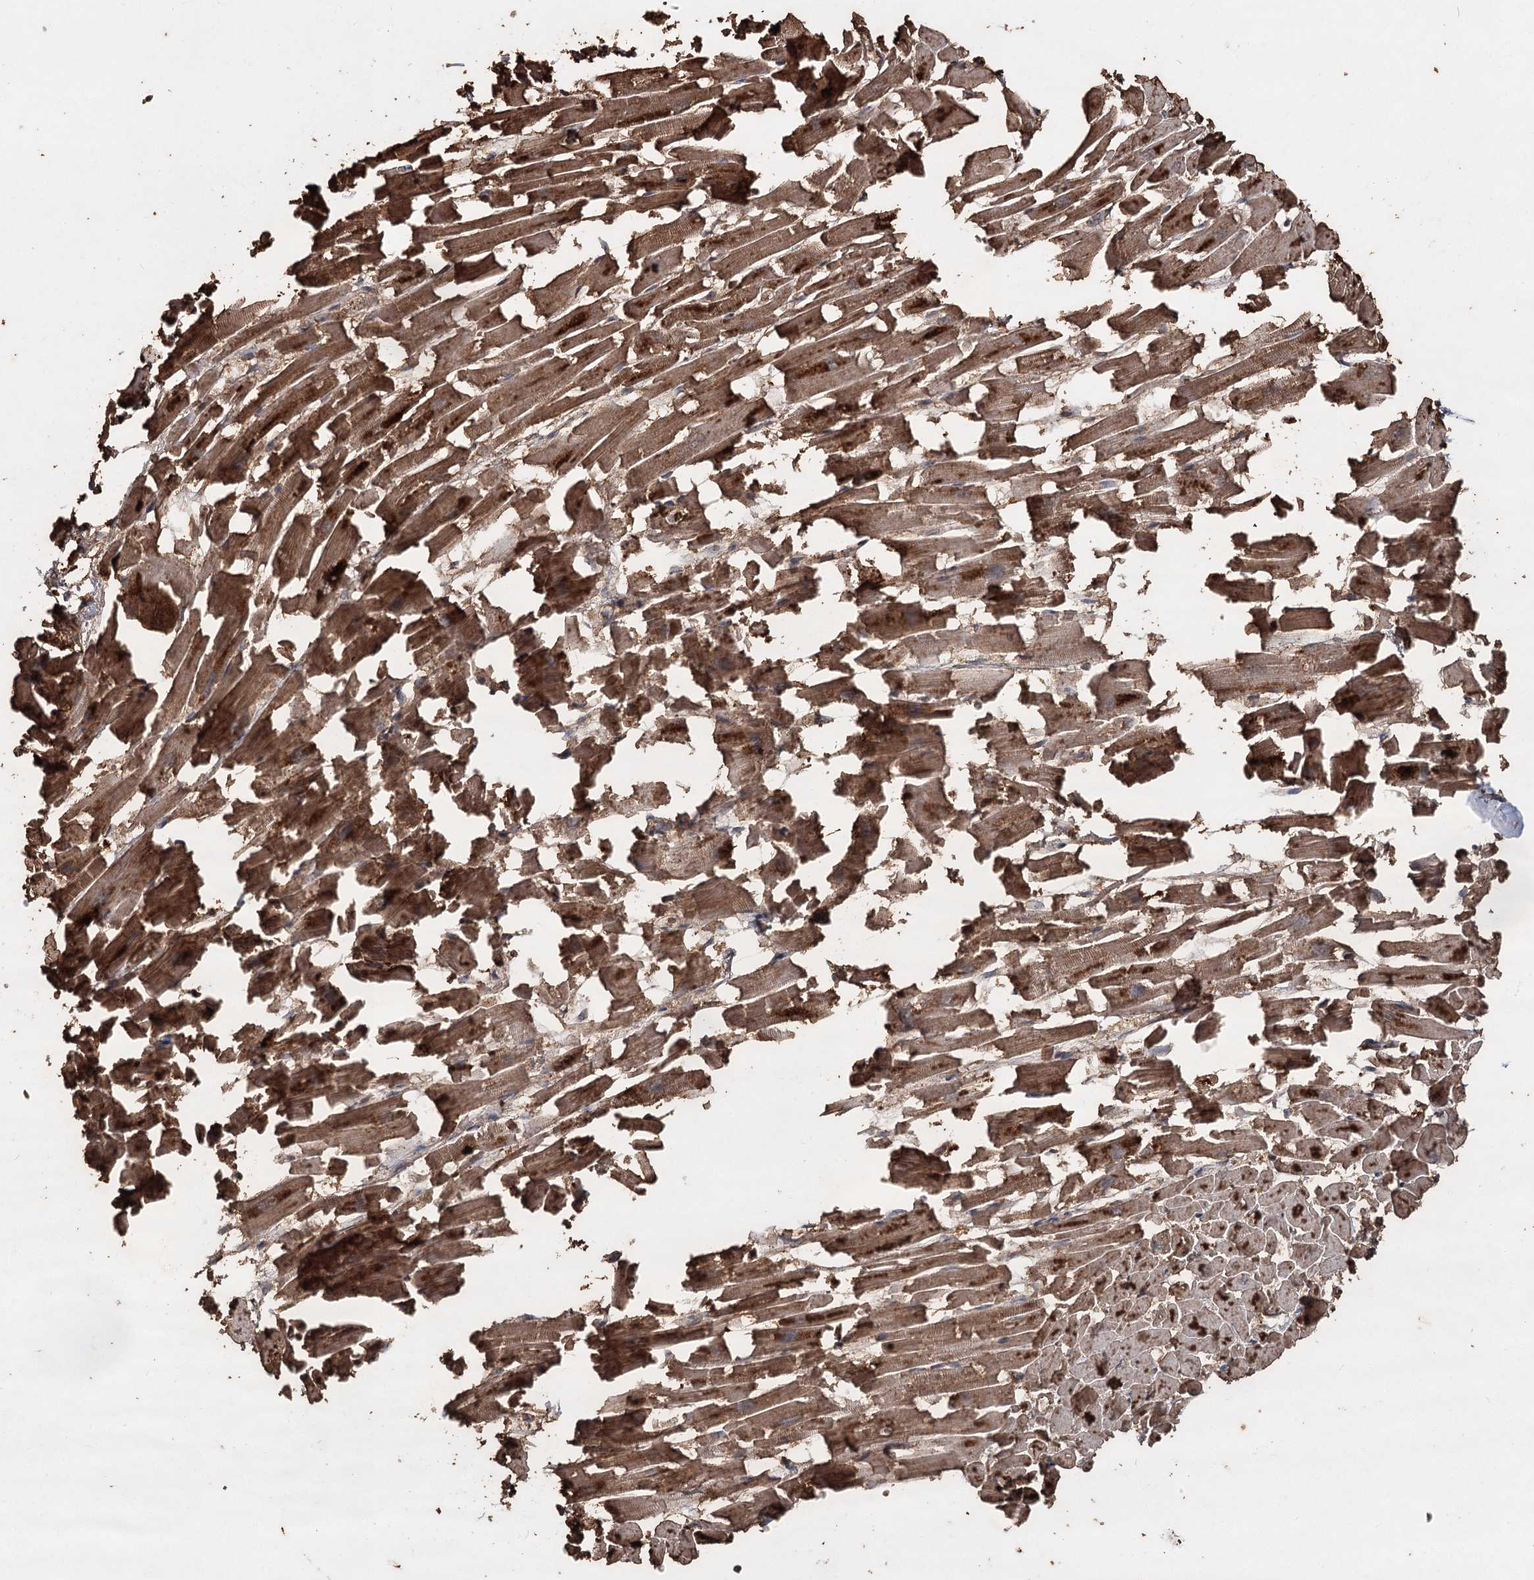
{"staining": {"intensity": "moderate", "quantity": ">75%", "location": "cytoplasmic/membranous"}, "tissue": "heart muscle", "cell_type": "Cardiomyocytes", "image_type": "normal", "snomed": [{"axis": "morphology", "description": "Normal tissue, NOS"}, {"axis": "topography", "description": "Heart"}], "caption": "IHC photomicrograph of unremarkable heart muscle: human heart muscle stained using immunohistochemistry (IHC) reveals medium levels of moderate protein expression localized specifically in the cytoplasmic/membranous of cardiomyocytes, appearing as a cytoplasmic/membranous brown color.", "gene": "PIK3C2A", "patient": {"sex": "female", "age": 64}}